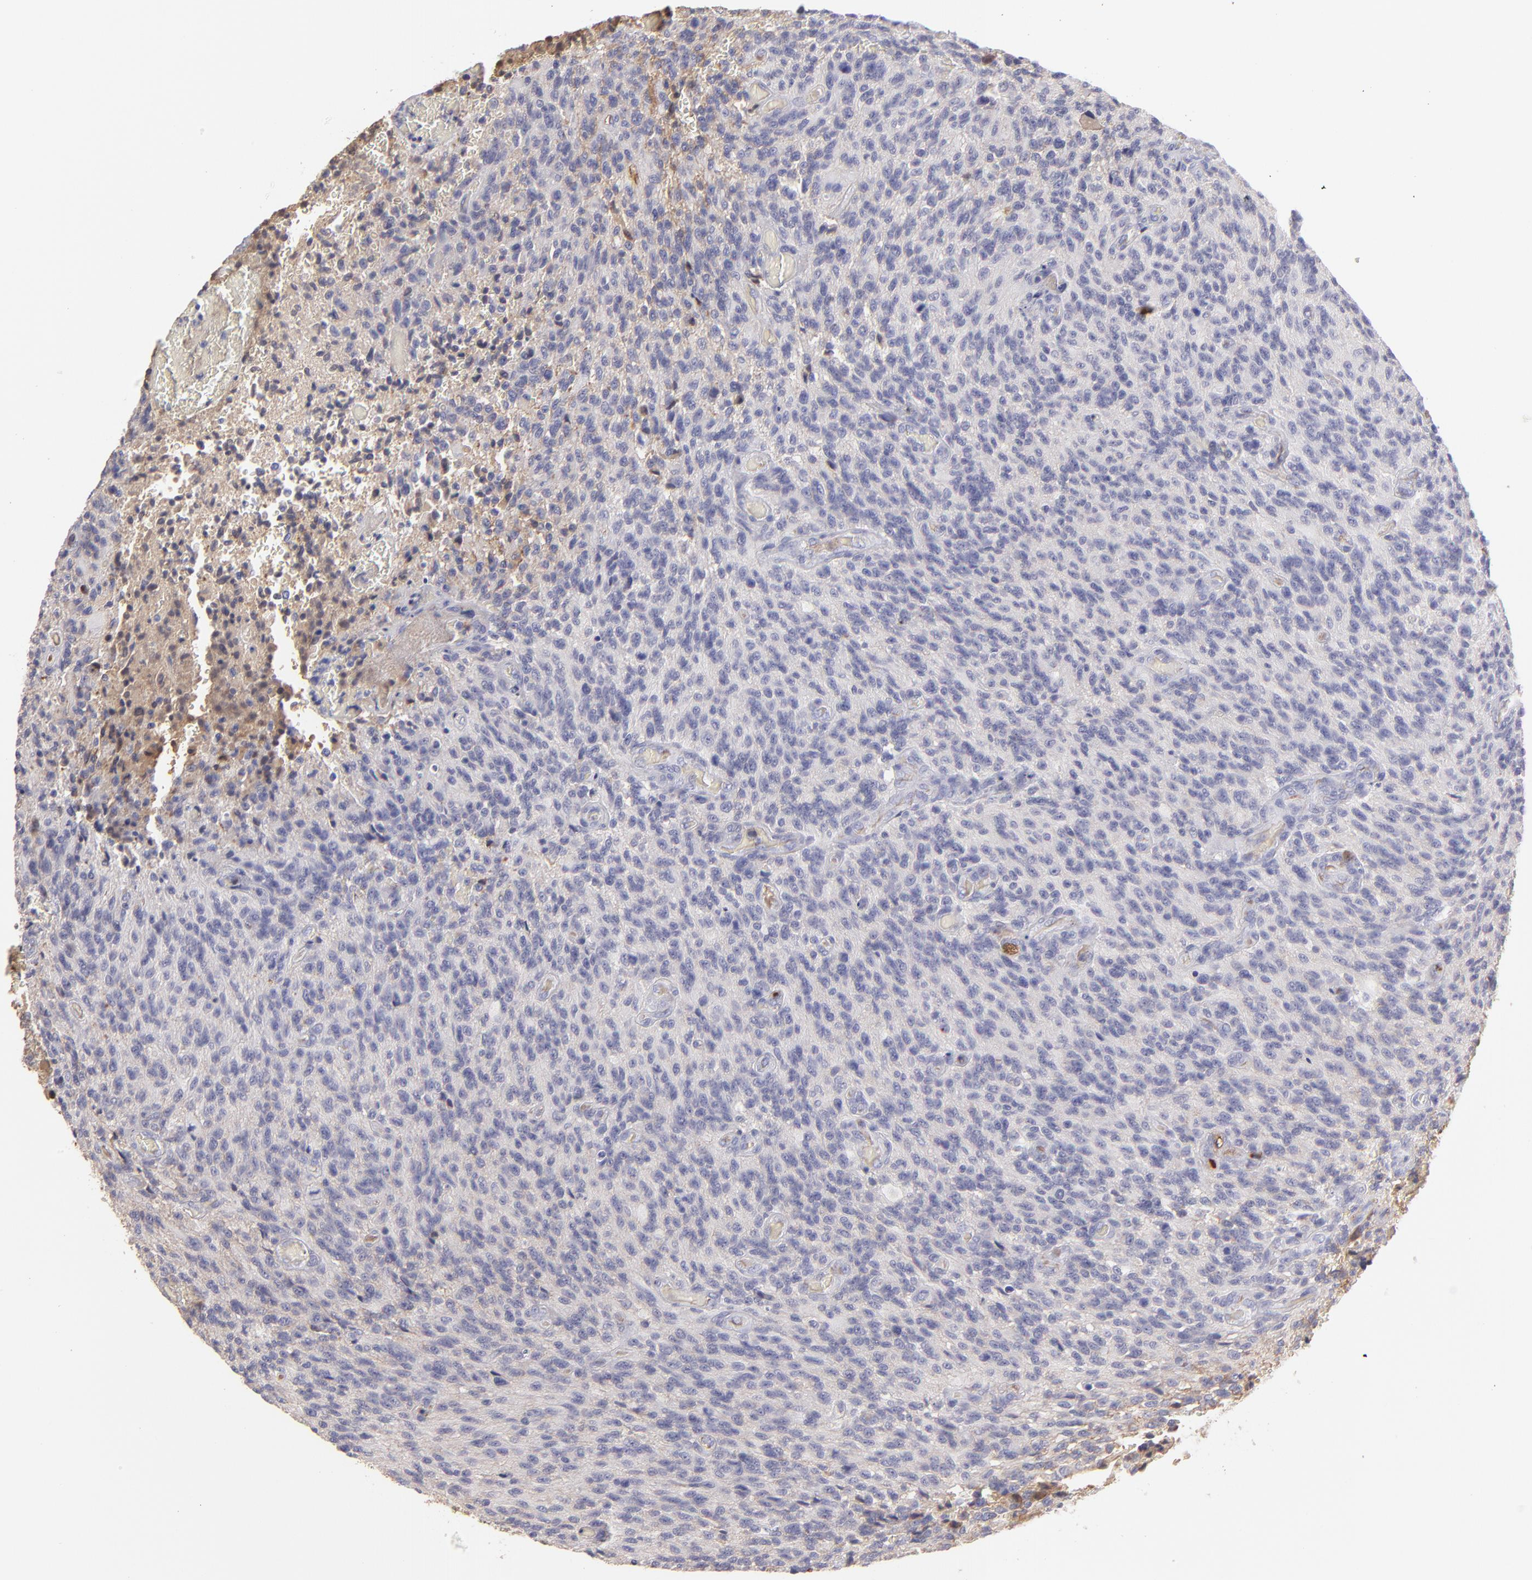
{"staining": {"intensity": "negative", "quantity": "none", "location": "none"}, "tissue": "glioma", "cell_type": "Tumor cells", "image_type": "cancer", "snomed": [{"axis": "morphology", "description": "Normal tissue, NOS"}, {"axis": "morphology", "description": "Glioma, malignant, High grade"}, {"axis": "topography", "description": "Cerebral cortex"}], "caption": "DAB (3,3'-diaminobenzidine) immunohistochemical staining of human malignant high-grade glioma displays no significant positivity in tumor cells.", "gene": "ABCC4", "patient": {"sex": "male", "age": 56}}